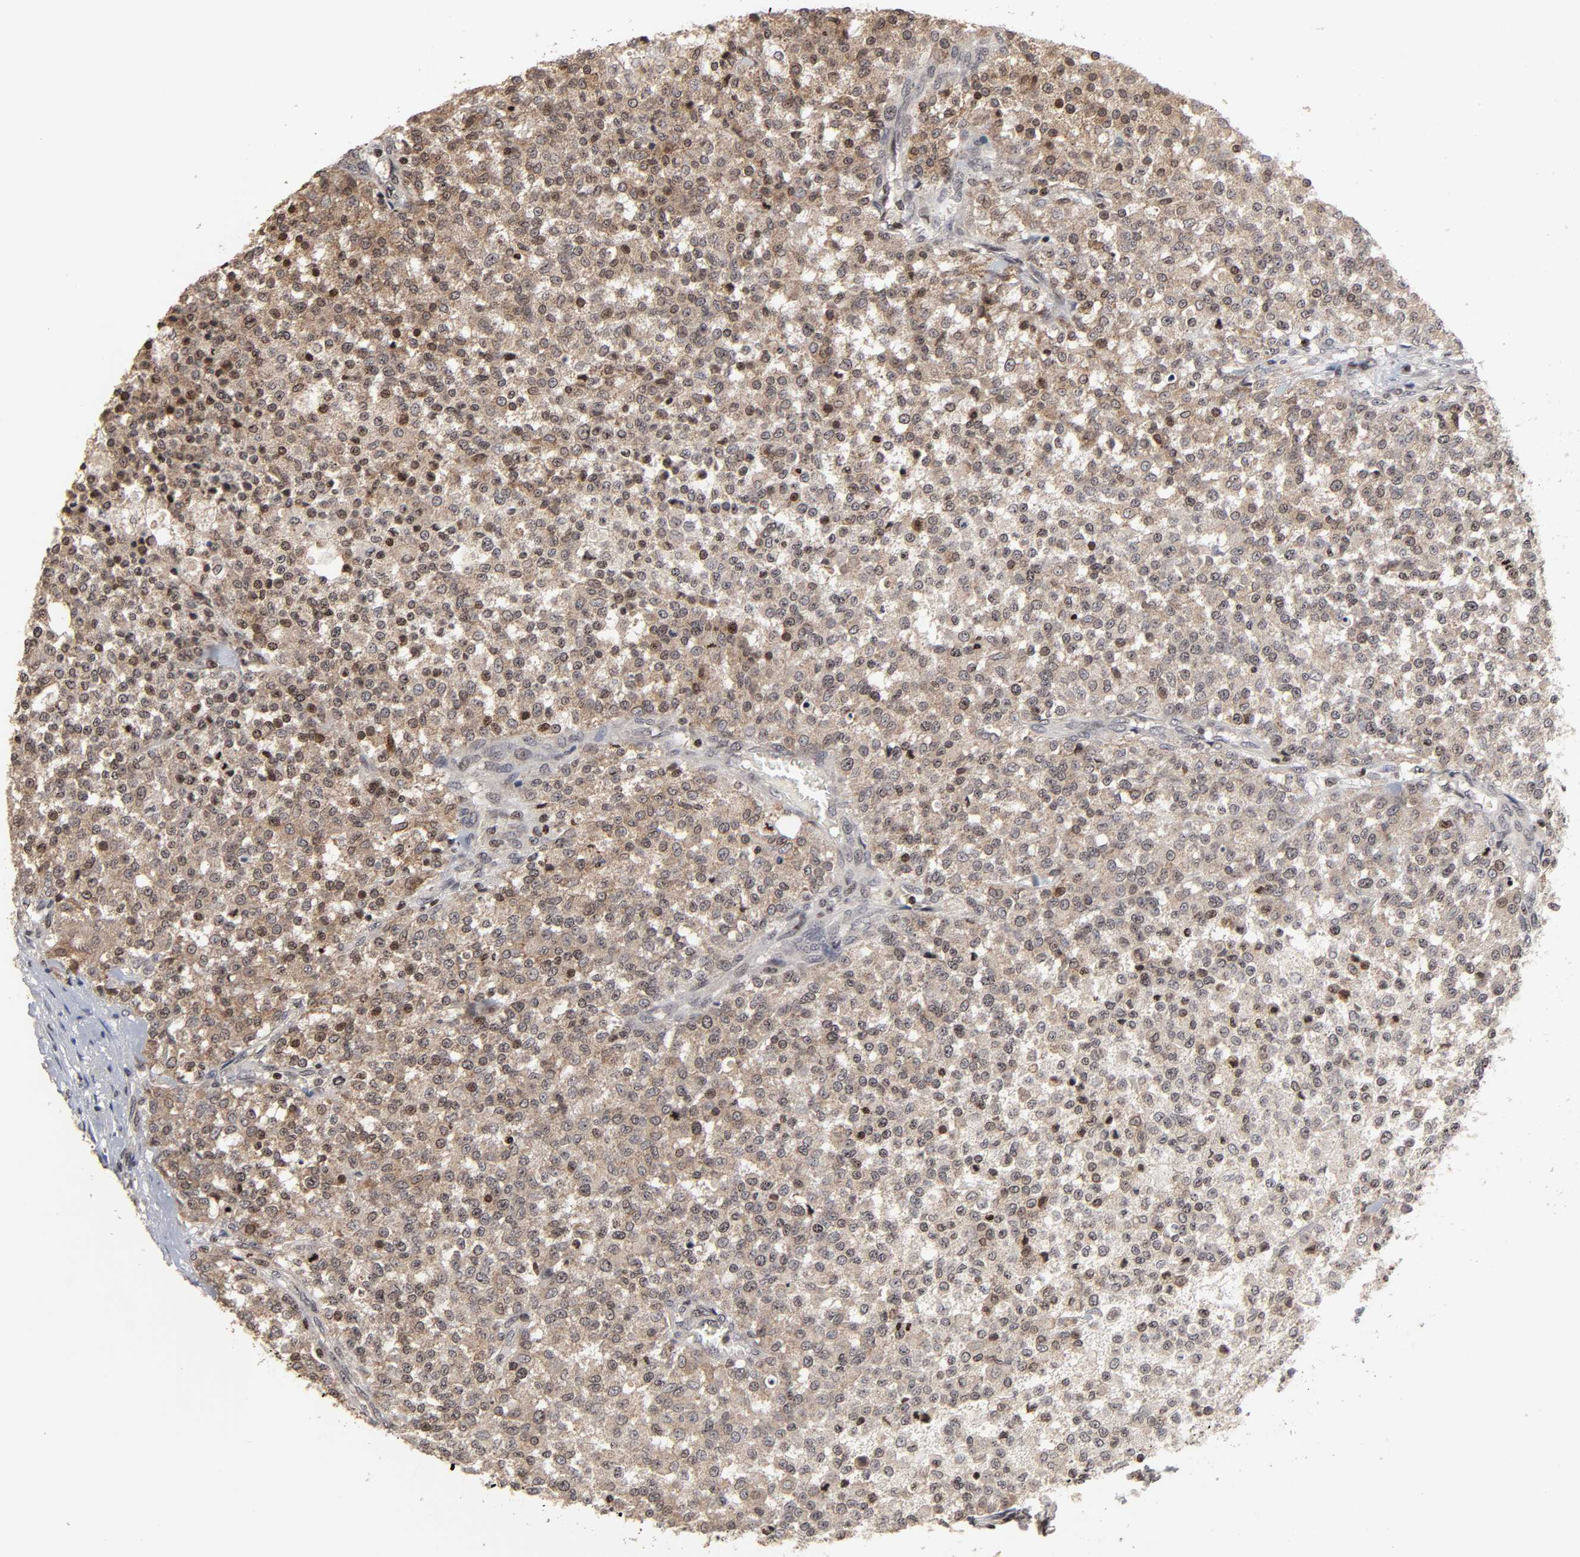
{"staining": {"intensity": "moderate", "quantity": ">75%", "location": "cytoplasmic/membranous"}, "tissue": "testis cancer", "cell_type": "Tumor cells", "image_type": "cancer", "snomed": [{"axis": "morphology", "description": "Seminoma, NOS"}, {"axis": "topography", "description": "Testis"}], "caption": "Immunohistochemistry micrograph of human testis cancer stained for a protein (brown), which displays medium levels of moderate cytoplasmic/membranous expression in about >75% of tumor cells.", "gene": "ZNF473", "patient": {"sex": "male", "age": 59}}